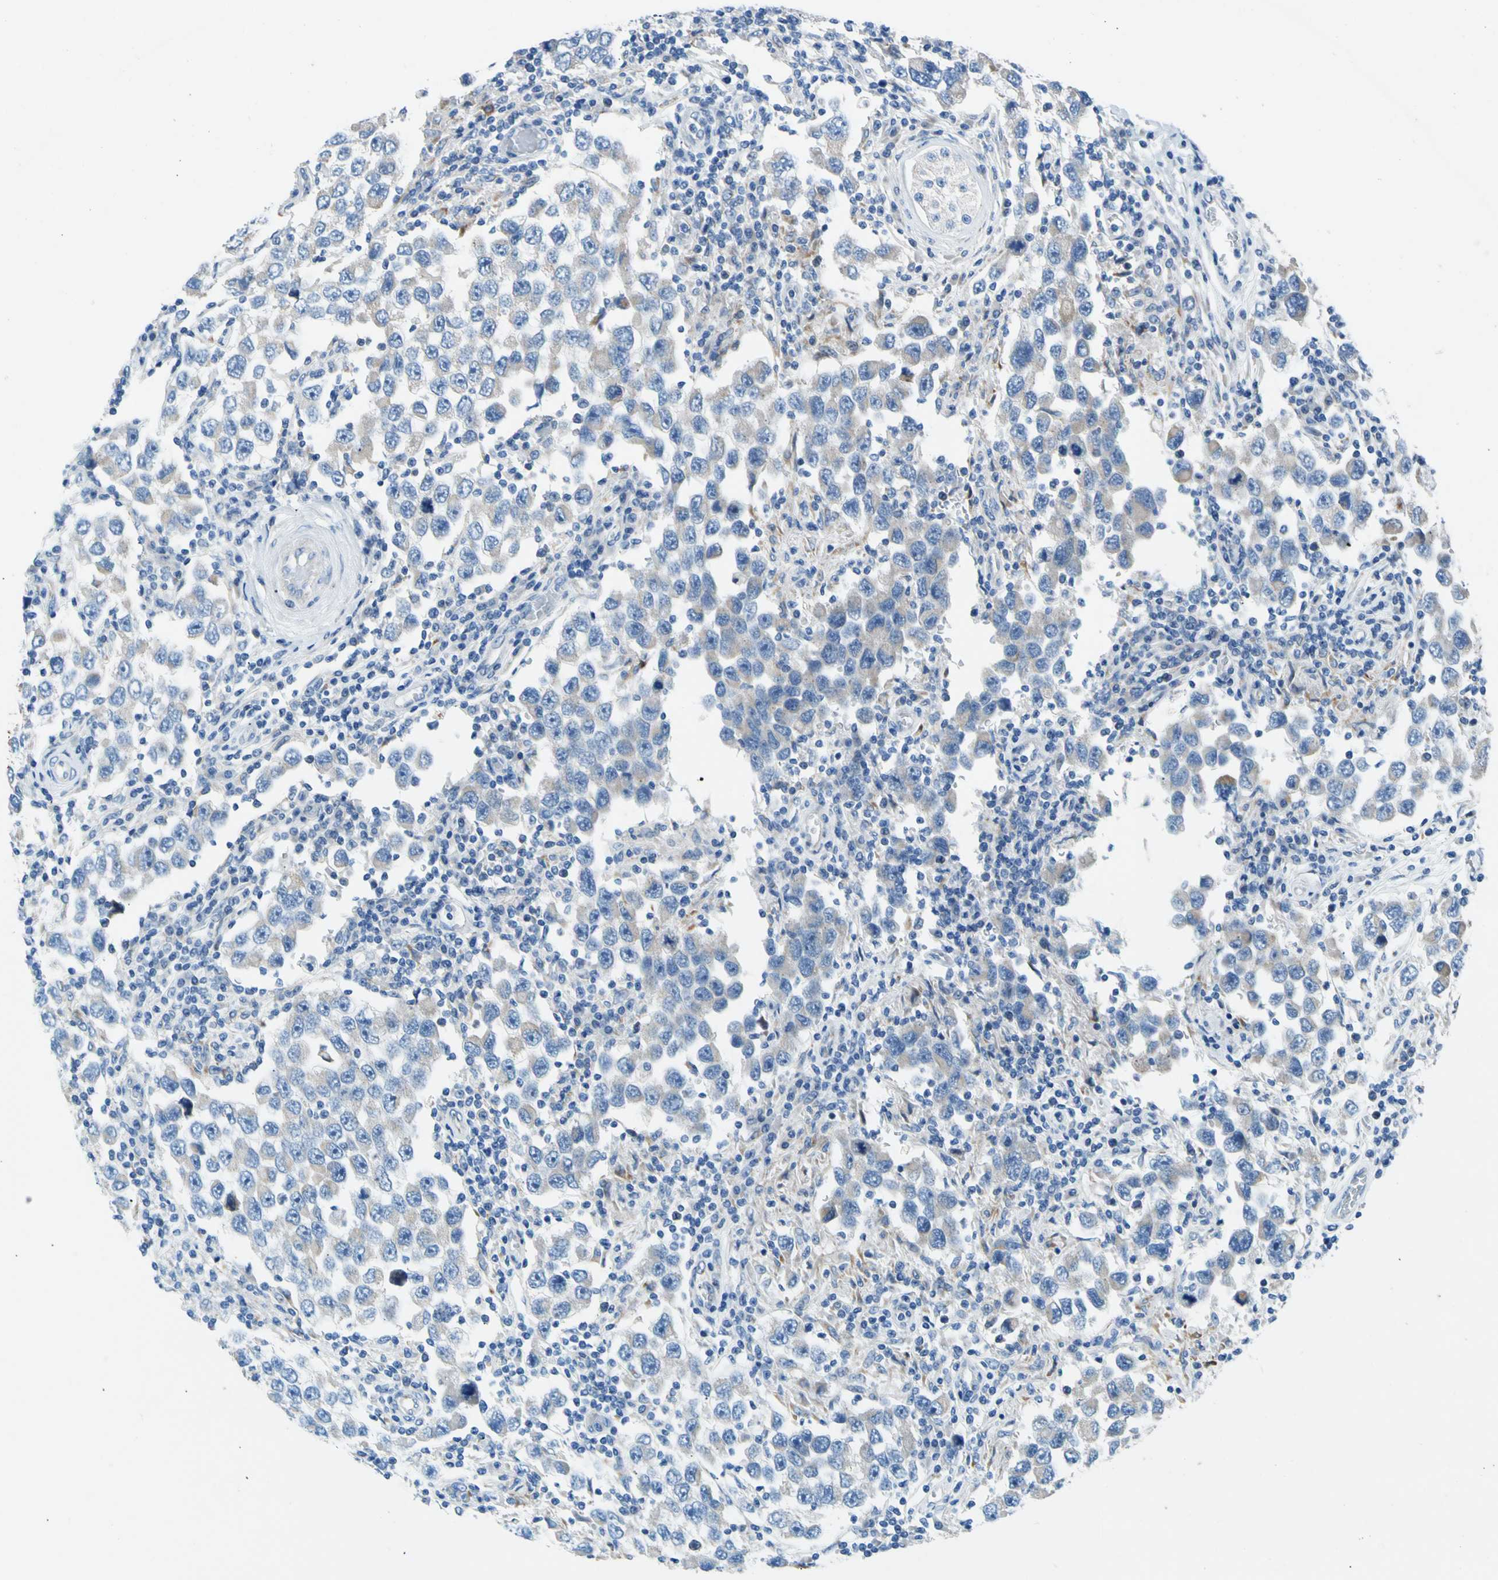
{"staining": {"intensity": "weak", "quantity": "<25%", "location": "cytoplasmic/membranous"}, "tissue": "testis cancer", "cell_type": "Tumor cells", "image_type": "cancer", "snomed": [{"axis": "morphology", "description": "Carcinoma, Embryonal, NOS"}, {"axis": "topography", "description": "Testis"}], "caption": "Histopathology image shows no significant protein staining in tumor cells of embryonal carcinoma (testis).", "gene": "GASK1B", "patient": {"sex": "male", "age": 21}}